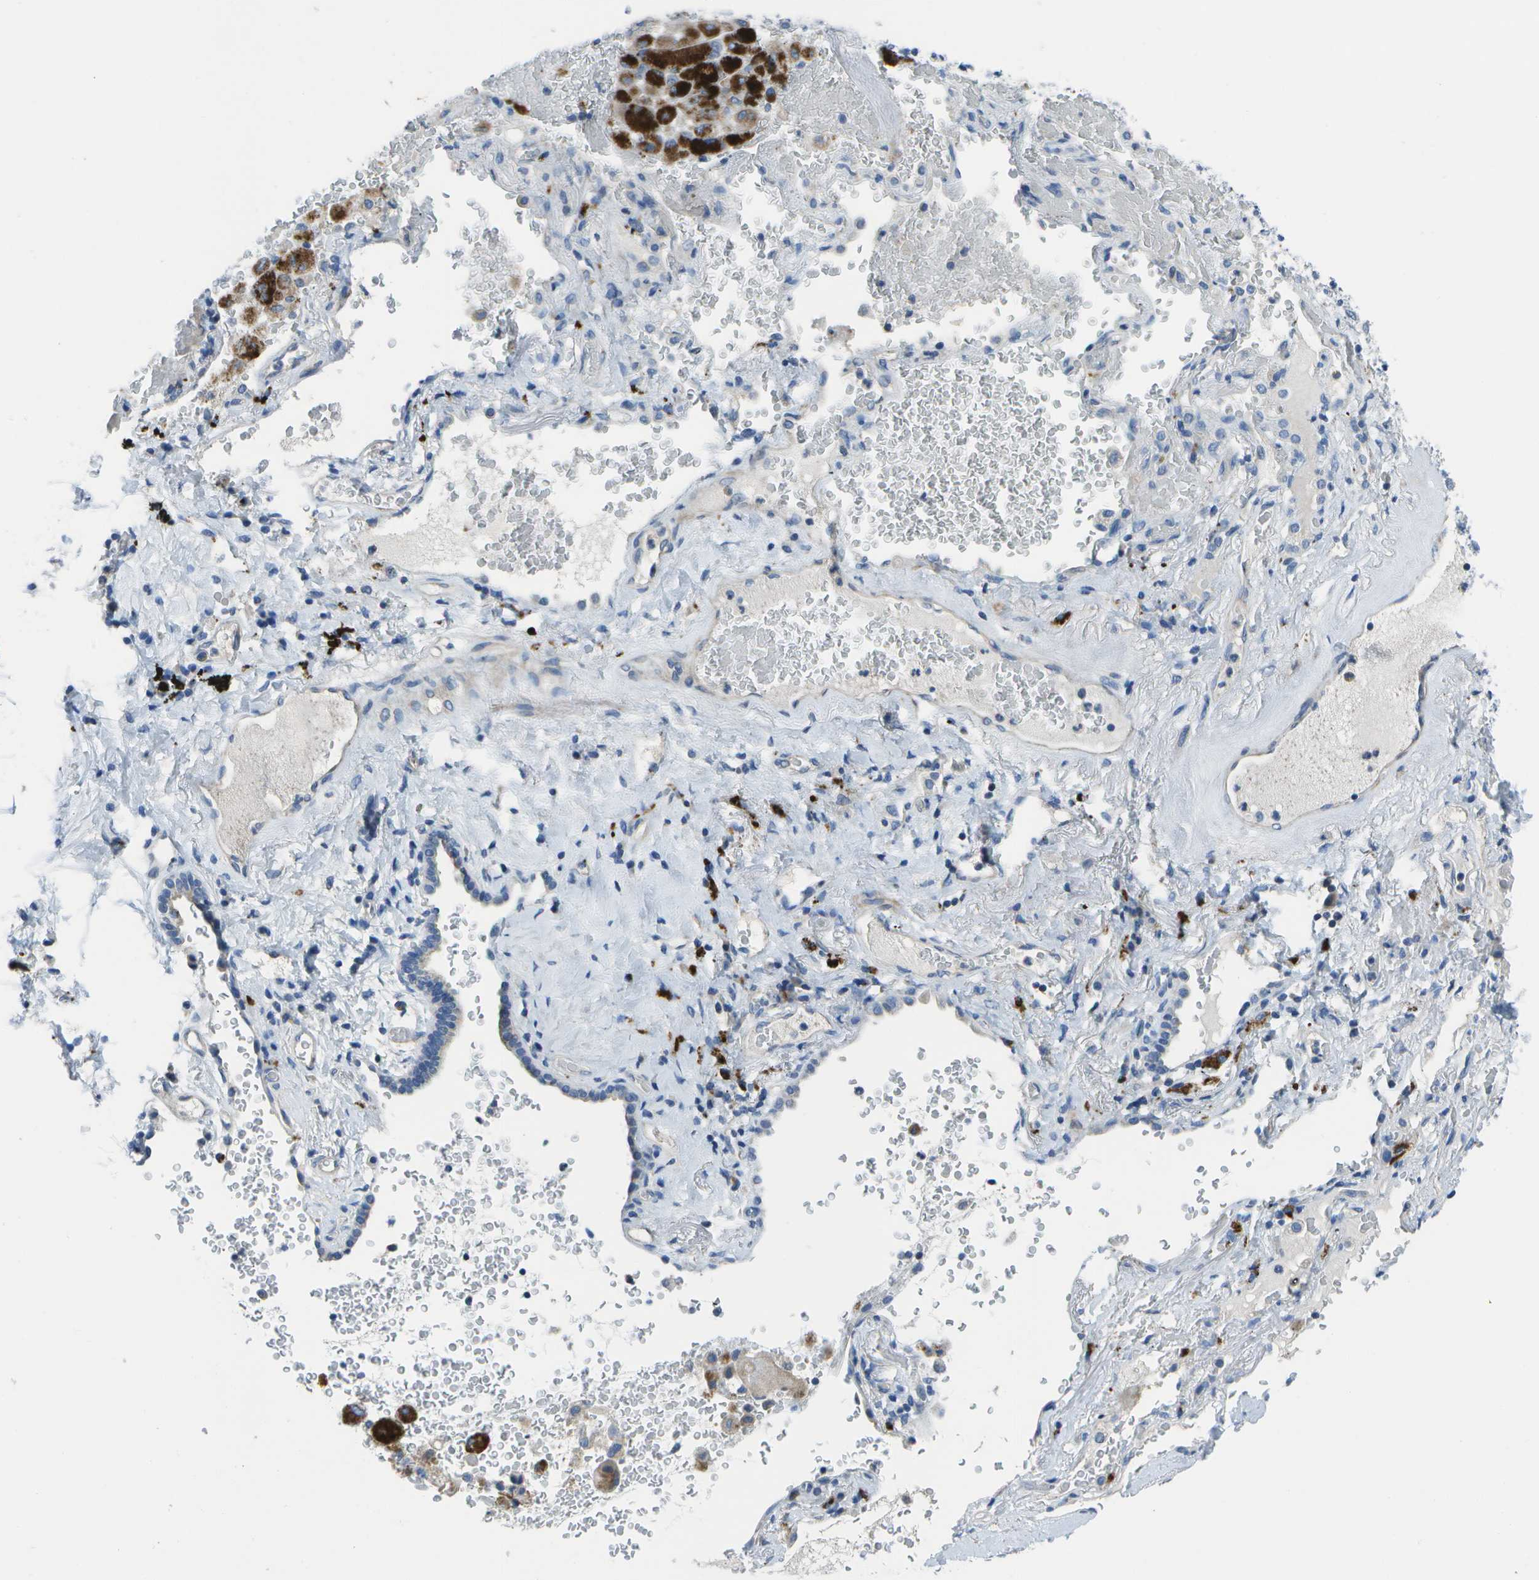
{"staining": {"intensity": "negative", "quantity": "none", "location": "none"}, "tissue": "lung cancer", "cell_type": "Tumor cells", "image_type": "cancer", "snomed": [{"axis": "morphology", "description": "Squamous cell carcinoma, NOS"}, {"axis": "topography", "description": "Lung"}], "caption": "Tumor cells are negative for protein expression in human squamous cell carcinoma (lung).", "gene": "DCT", "patient": {"sex": "male", "age": 57}}